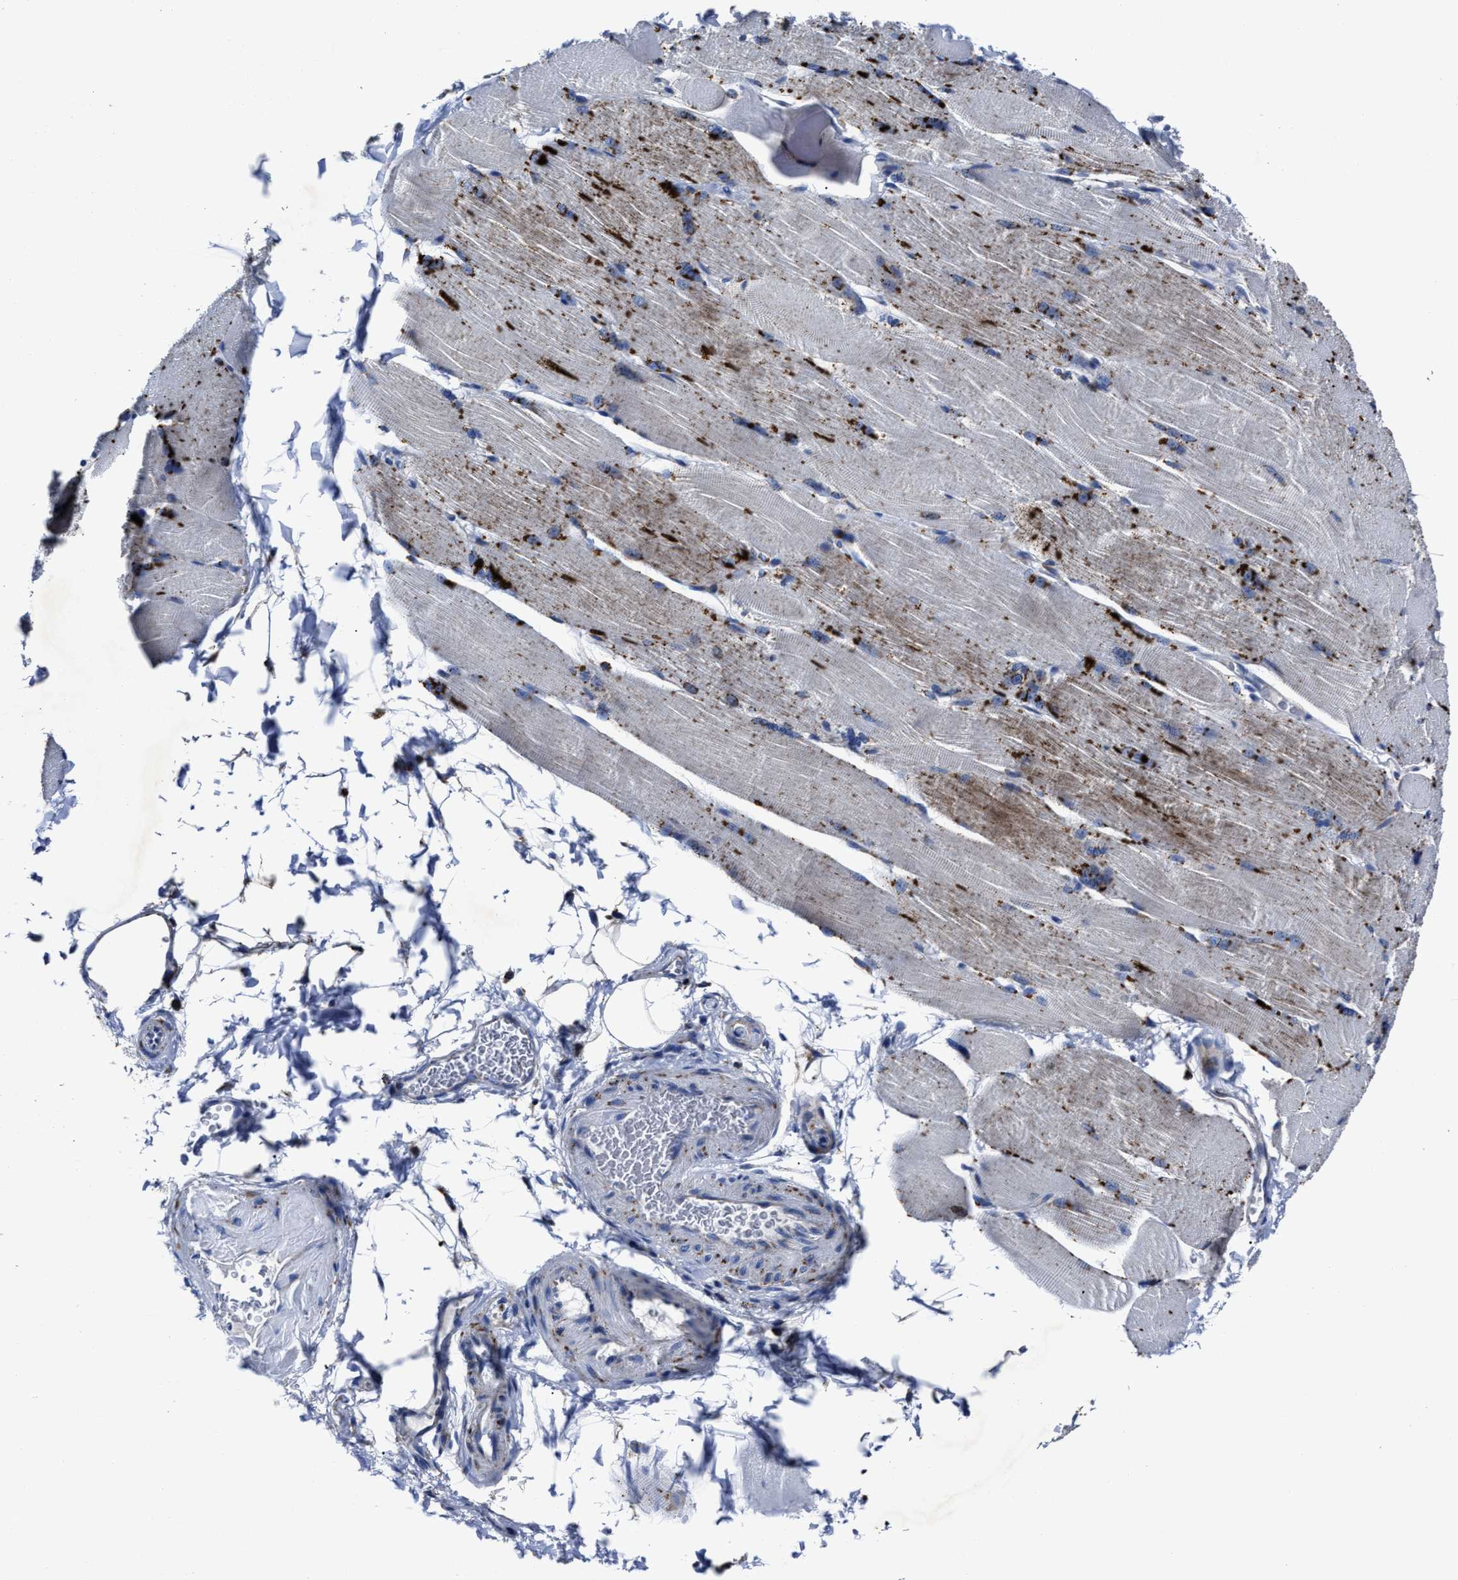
{"staining": {"intensity": "strong", "quantity": "<25%", "location": "cytoplasmic/membranous"}, "tissue": "skeletal muscle", "cell_type": "Myocytes", "image_type": "normal", "snomed": [{"axis": "morphology", "description": "Normal tissue, NOS"}, {"axis": "topography", "description": "Skin"}, {"axis": "topography", "description": "Skeletal muscle"}], "caption": "The photomicrograph reveals immunohistochemical staining of benign skeletal muscle. There is strong cytoplasmic/membranous staining is present in approximately <25% of myocytes.", "gene": "LAMTOR4", "patient": {"sex": "male", "age": 83}}